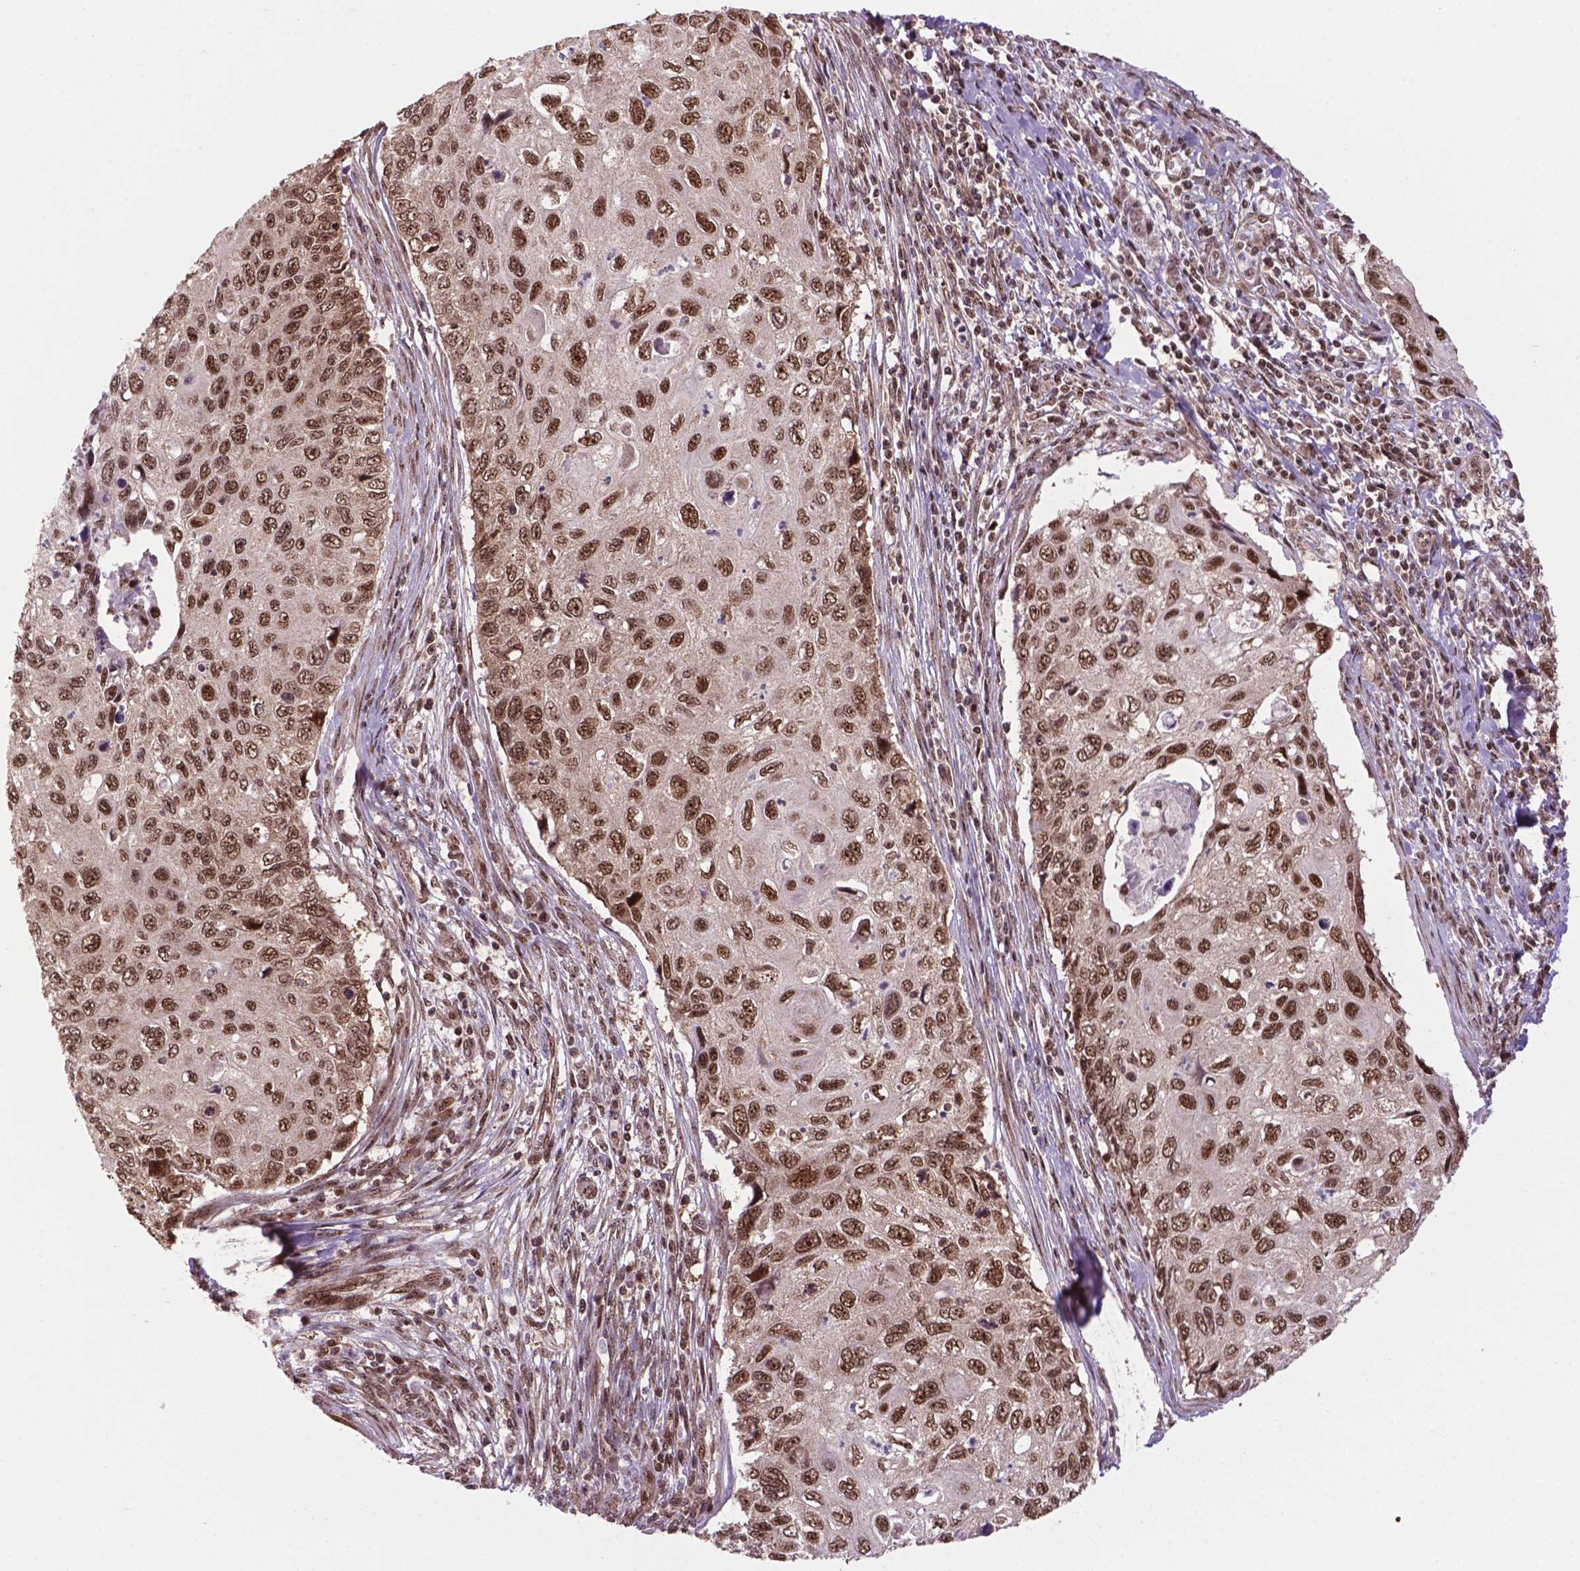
{"staining": {"intensity": "moderate", "quantity": ">75%", "location": "nuclear"}, "tissue": "cervical cancer", "cell_type": "Tumor cells", "image_type": "cancer", "snomed": [{"axis": "morphology", "description": "Squamous cell carcinoma, NOS"}, {"axis": "topography", "description": "Cervix"}], "caption": "Immunohistochemical staining of human squamous cell carcinoma (cervical) shows medium levels of moderate nuclear positivity in about >75% of tumor cells.", "gene": "CSNK2A1", "patient": {"sex": "female", "age": 70}}